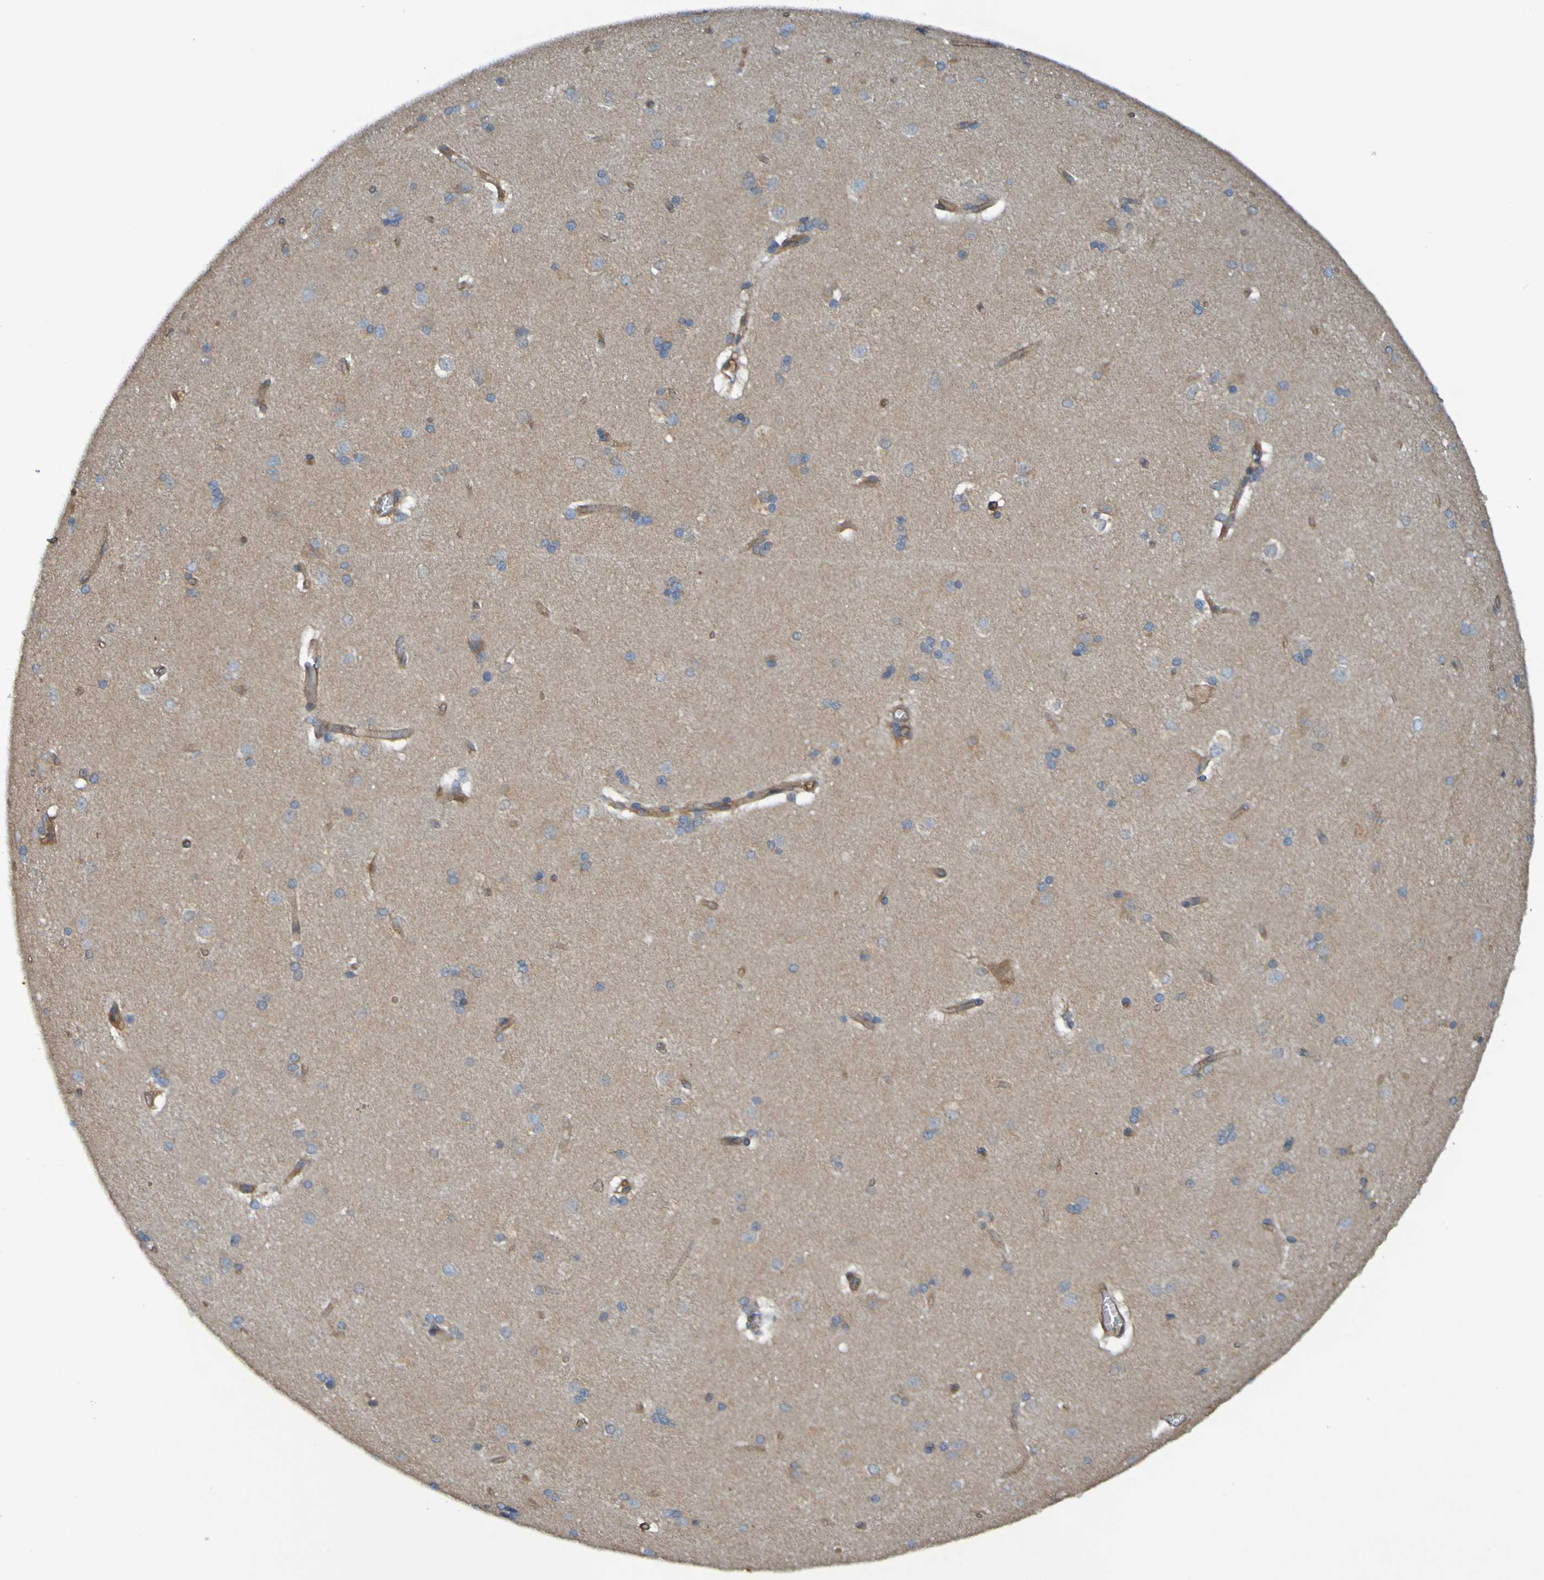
{"staining": {"intensity": "moderate", "quantity": "<25%", "location": "cytoplasmic/membranous"}, "tissue": "caudate", "cell_type": "Glial cells", "image_type": "normal", "snomed": [{"axis": "morphology", "description": "Normal tissue, NOS"}, {"axis": "topography", "description": "Lateral ventricle wall"}], "caption": "Human caudate stained for a protein (brown) exhibits moderate cytoplasmic/membranous positive expression in approximately <25% of glial cells.", "gene": "DNAJC4", "patient": {"sex": "female", "age": 19}}